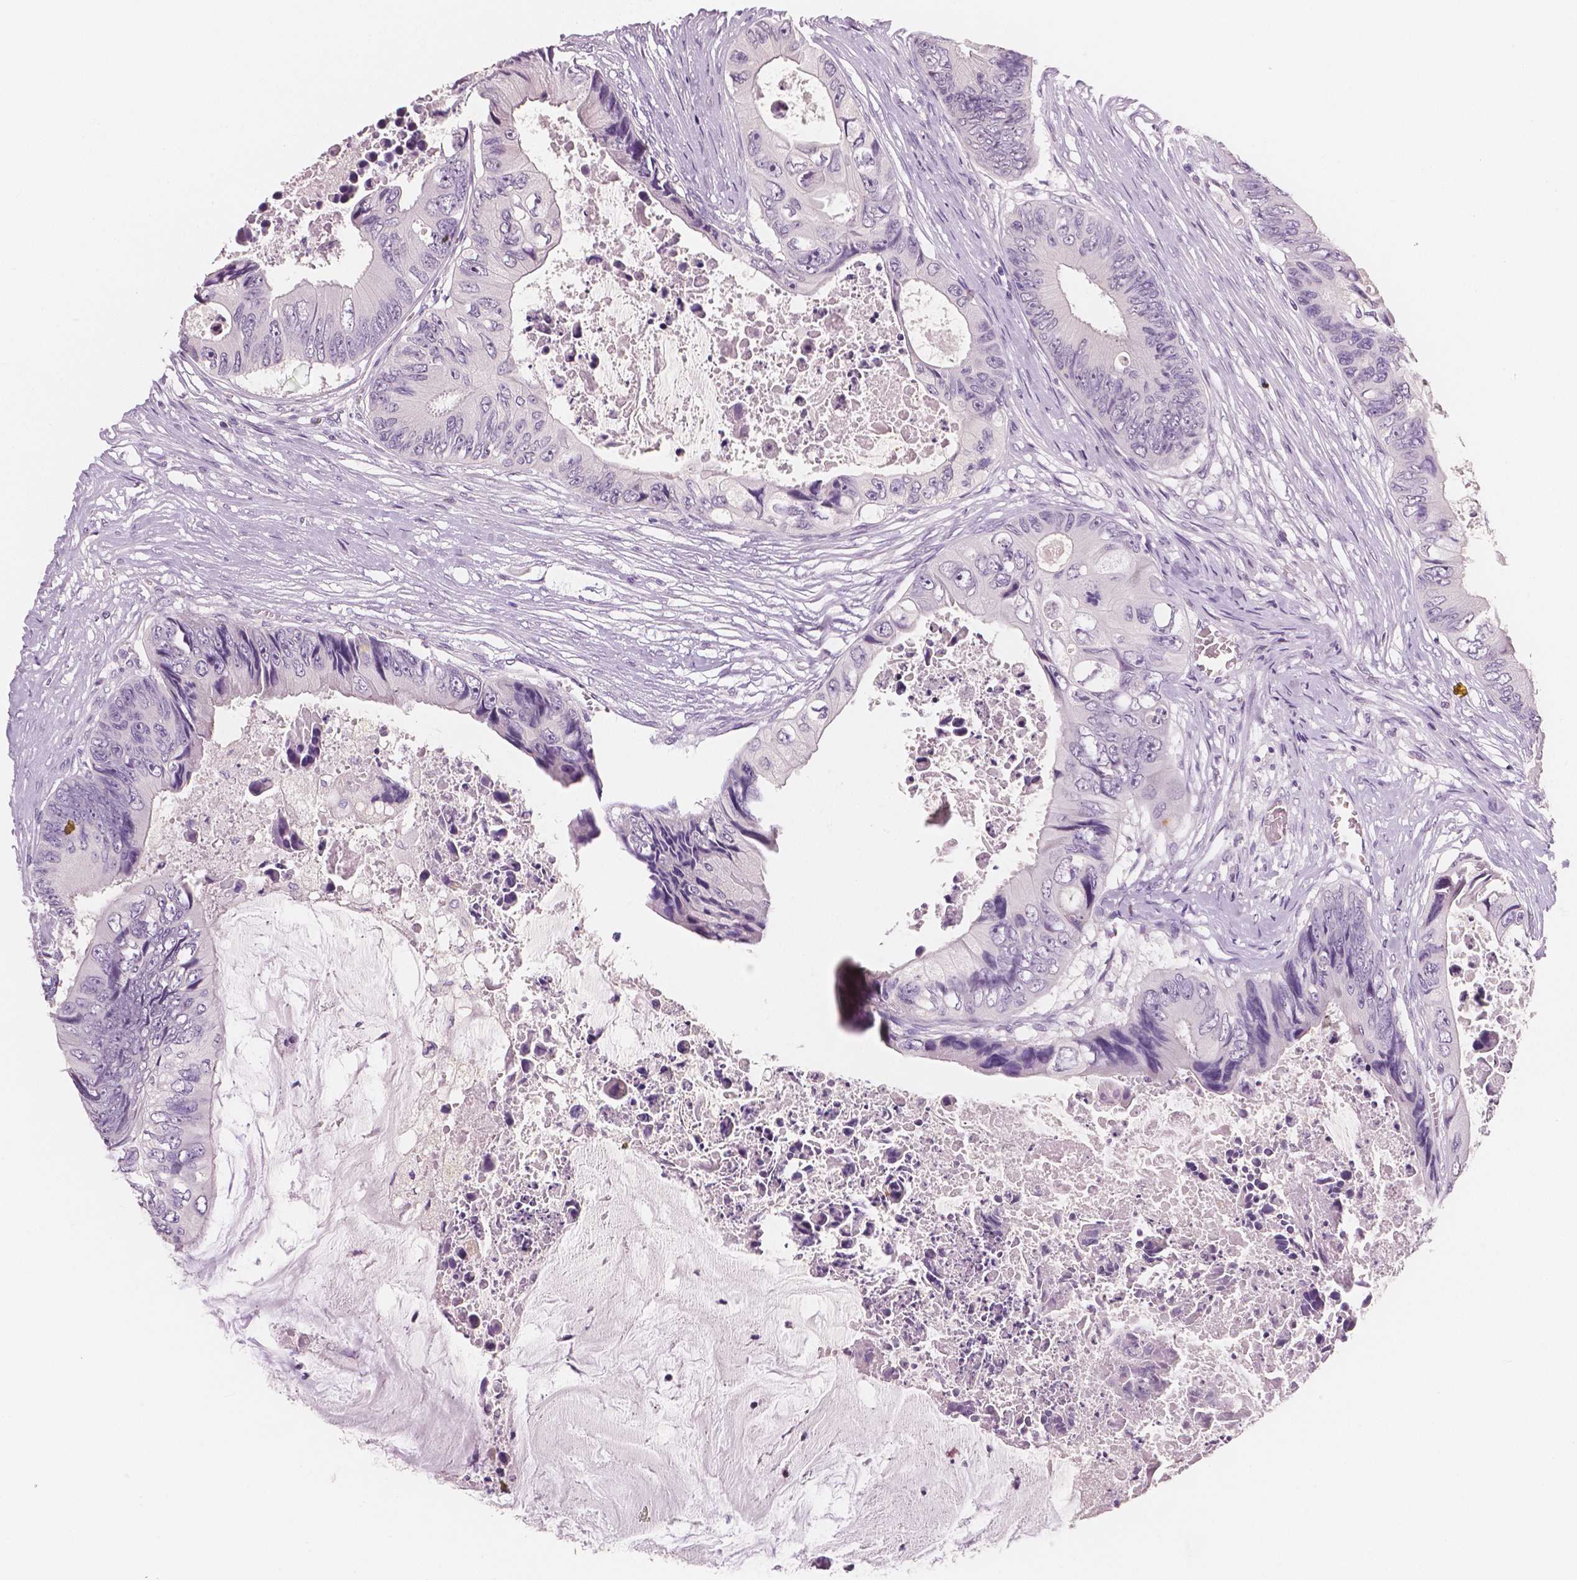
{"staining": {"intensity": "negative", "quantity": "none", "location": "none"}, "tissue": "colorectal cancer", "cell_type": "Tumor cells", "image_type": "cancer", "snomed": [{"axis": "morphology", "description": "Adenocarcinoma, NOS"}, {"axis": "topography", "description": "Rectum"}], "caption": "Immunohistochemical staining of human colorectal cancer displays no significant expression in tumor cells.", "gene": "TSPAN7", "patient": {"sex": "male", "age": 63}}